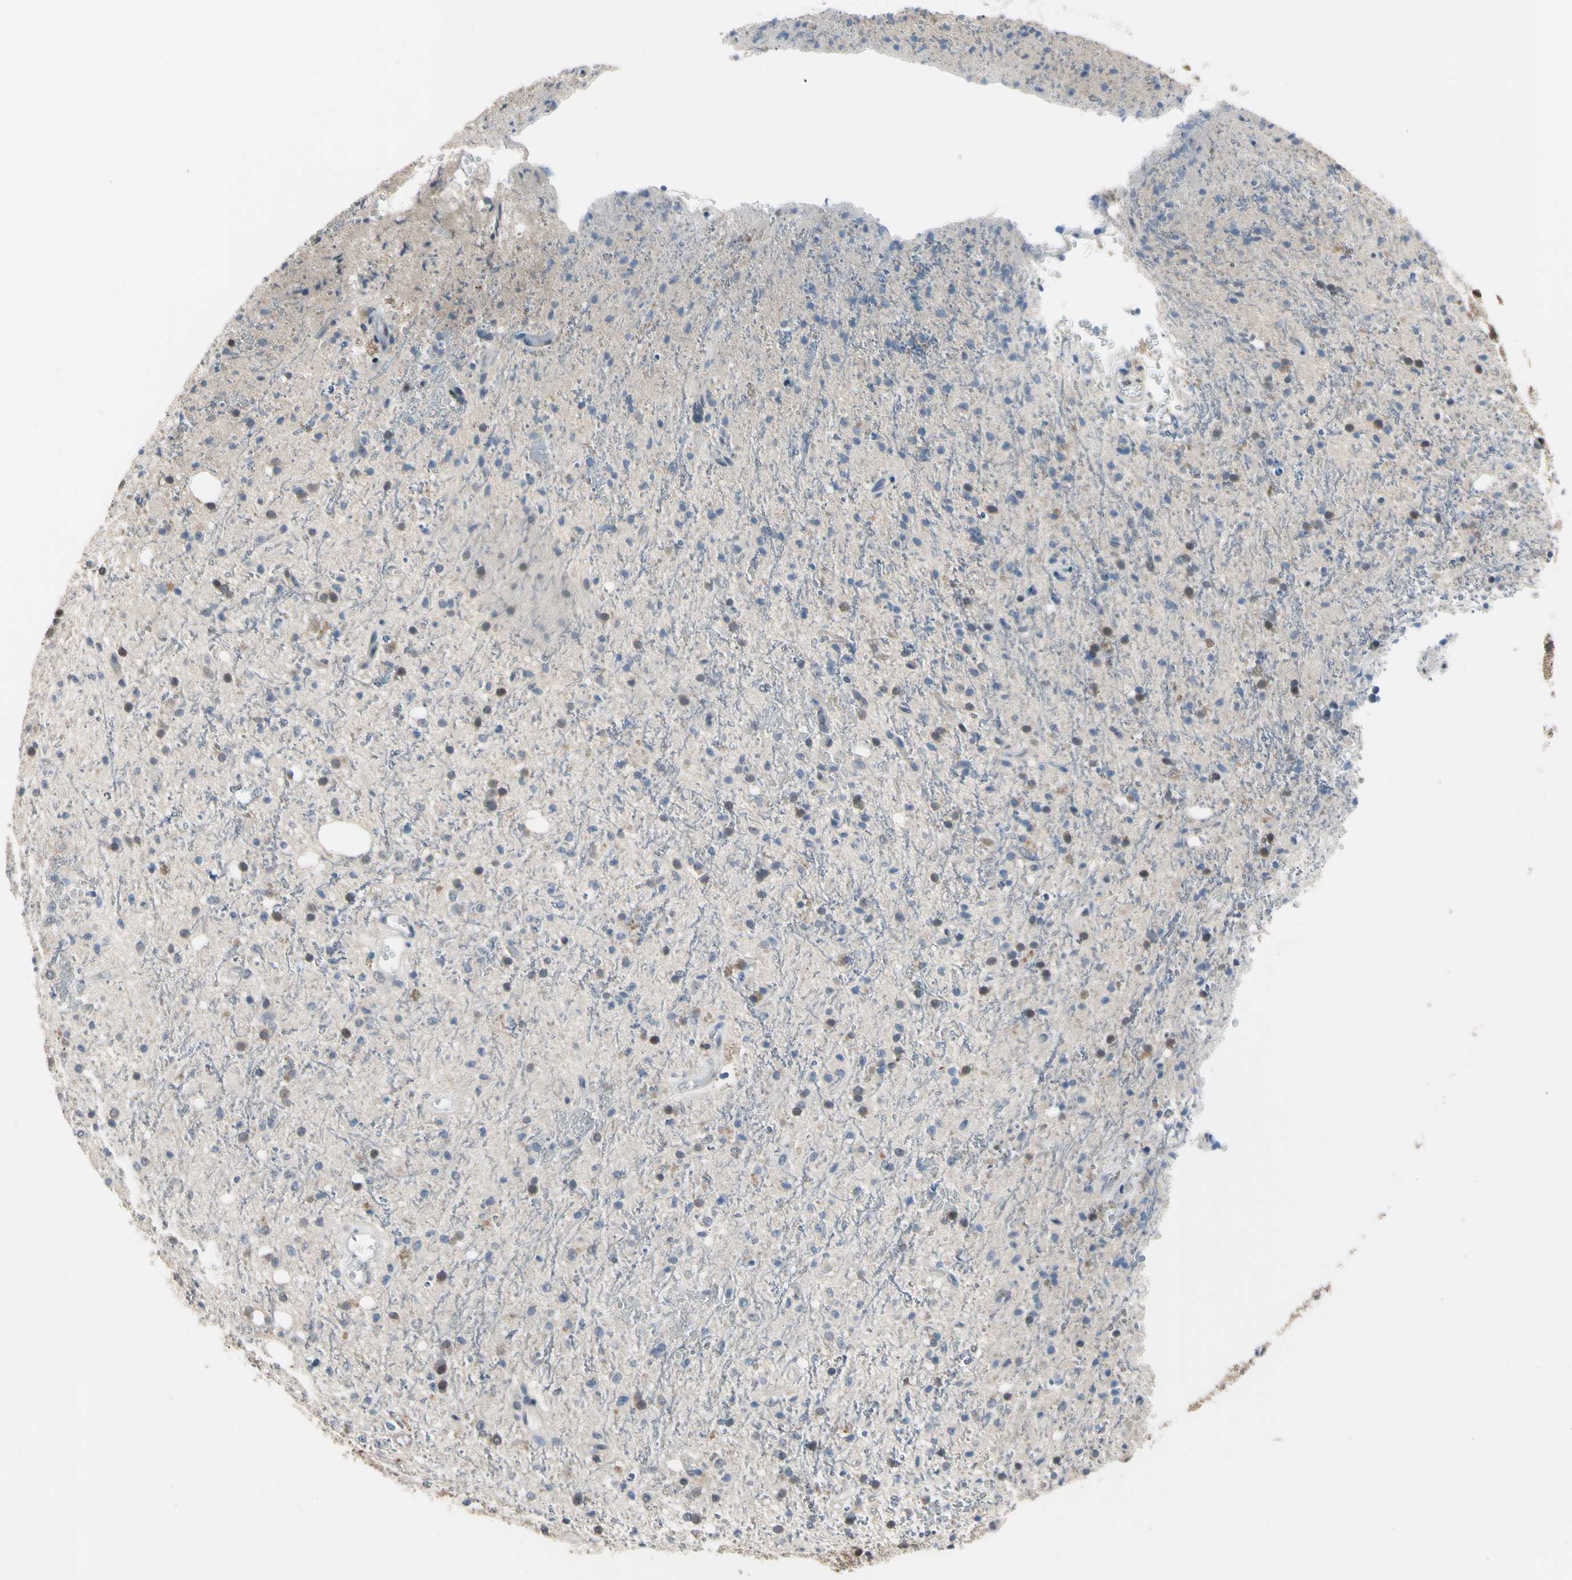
{"staining": {"intensity": "moderate", "quantity": "<25%", "location": "cytoplasmic/membranous"}, "tissue": "glioma", "cell_type": "Tumor cells", "image_type": "cancer", "snomed": [{"axis": "morphology", "description": "Glioma, malignant, High grade"}, {"axis": "topography", "description": "Brain"}], "caption": "Protein staining demonstrates moderate cytoplasmic/membranous expression in approximately <25% of tumor cells in malignant high-grade glioma.", "gene": "HSPA4", "patient": {"sex": "male", "age": 47}}